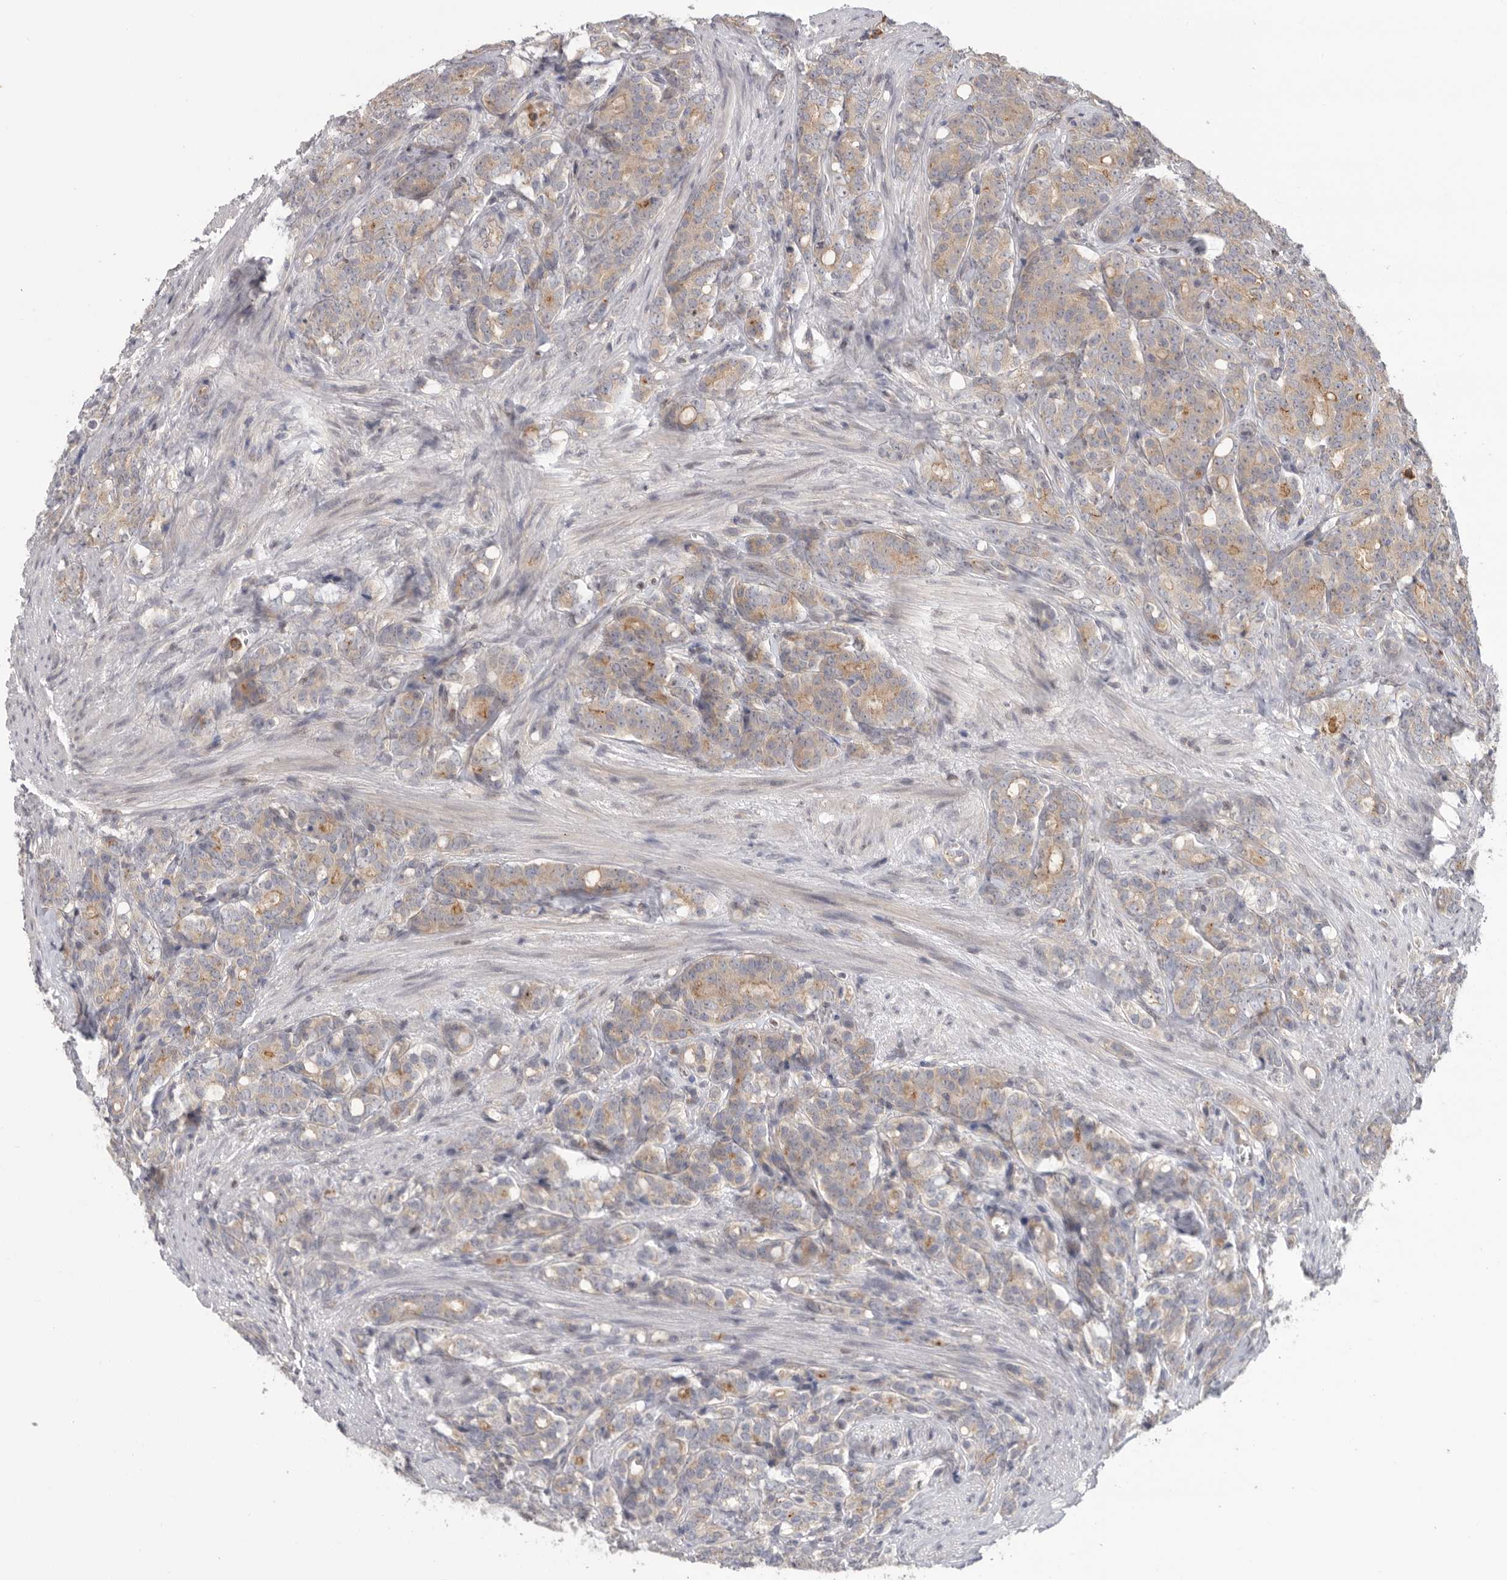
{"staining": {"intensity": "weak", "quantity": "25%-75%", "location": "cytoplasmic/membranous"}, "tissue": "prostate cancer", "cell_type": "Tumor cells", "image_type": "cancer", "snomed": [{"axis": "morphology", "description": "Adenocarcinoma, High grade"}, {"axis": "topography", "description": "Prostate"}], "caption": "Immunohistochemical staining of human prostate high-grade adenocarcinoma exhibits low levels of weak cytoplasmic/membranous positivity in about 25%-75% of tumor cells.", "gene": "KLK5", "patient": {"sex": "male", "age": 62}}